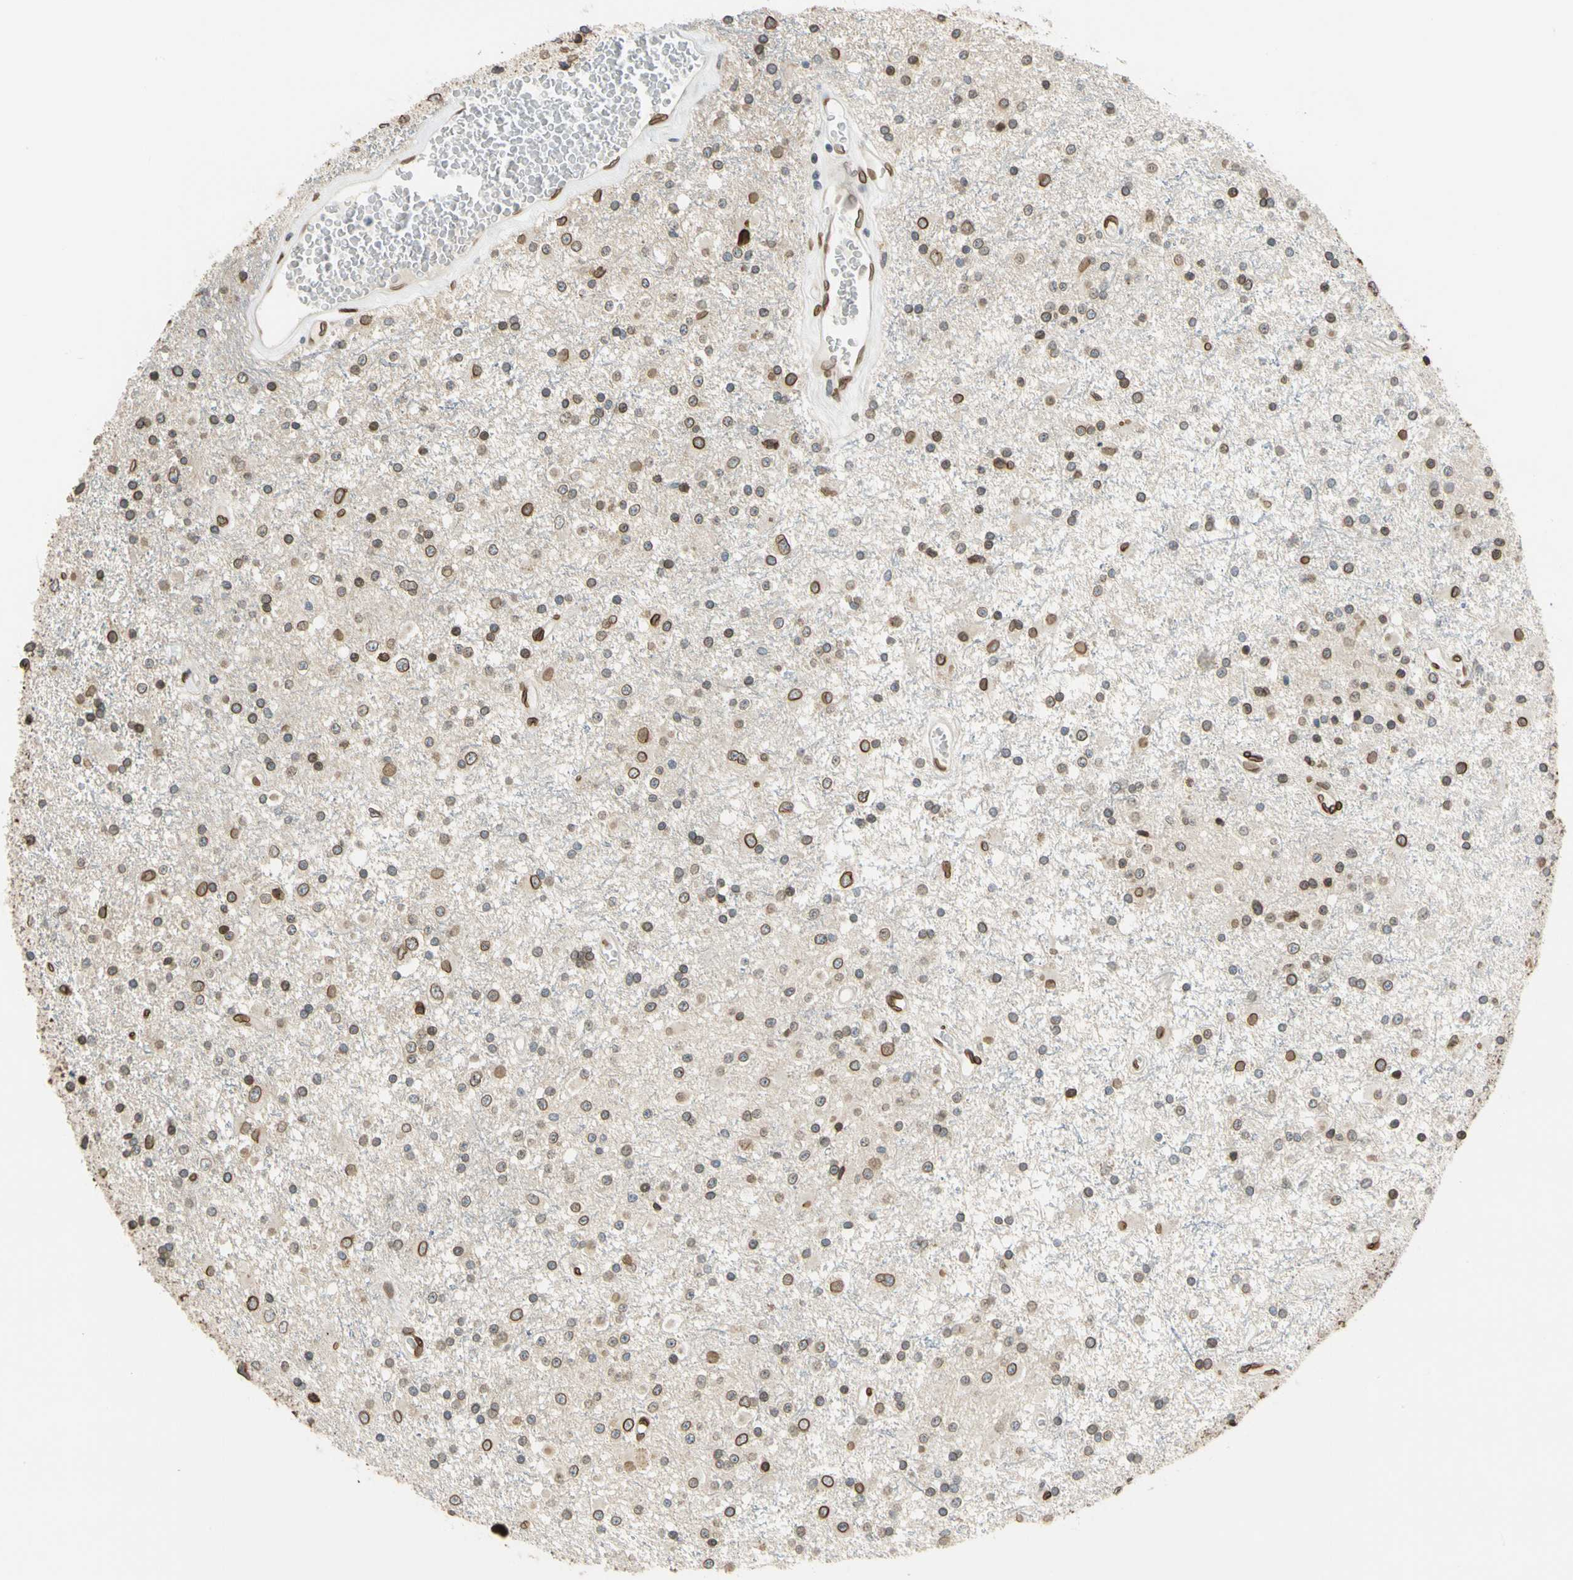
{"staining": {"intensity": "strong", "quantity": ">75%", "location": "cytoplasmic/membranous,nuclear"}, "tissue": "glioma", "cell_type": "Tumor cells", "image_type": "cancer", "snomed": [{"axis": "morphology", "description": "Glioma, malignant, Low grade"}, {"axis": "topography", "description": "Brain"}], "caption": "Immunohistochemical staining of human low-grade glioma (malignant) exhibits high levels of strong cytoplasmic/membranous and nuclear protein positivity in about >75% of tumor cells.", "gene": "SUN1", "patient": {"sex": "male", "age": 58}}